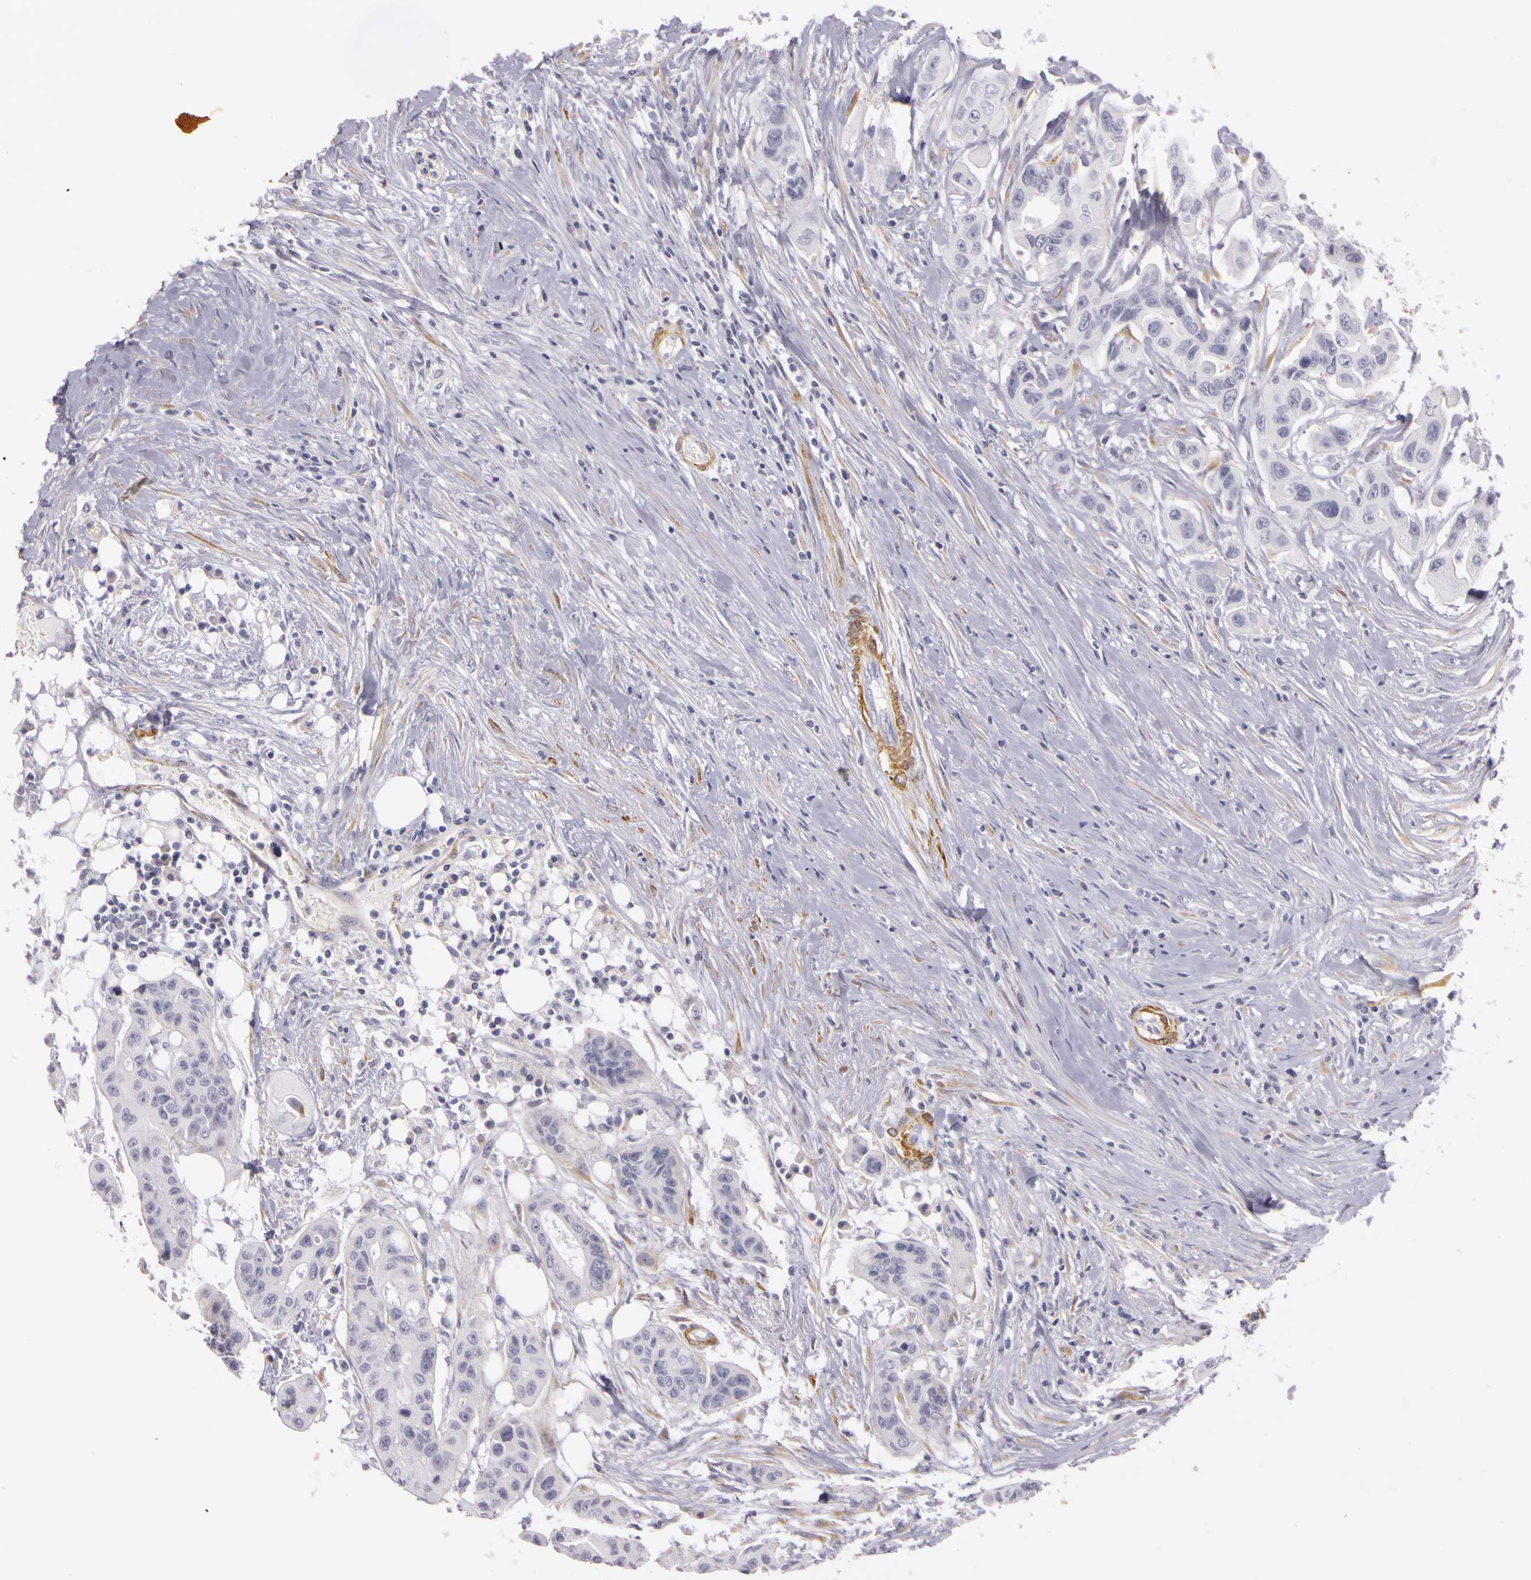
{"staining": {"intensity": "negative", "quantity": "none", "location": "none"}, "tissue": "colorectal cancer", "cell_type": "Tumor cells", "image_type": "cancer", "snomed": [{"axis": "morphology", "description": "Adenocarcinoma, NOS"}, {"axis": "topography", "description": "Colon"}], "caption": "A micrograph of colorectal adenocarcinoma stained for a protein reveals no brown staining in tumor cells.", "gene": "CNTN2", "patient": {"sex": "female", "age": 70}}